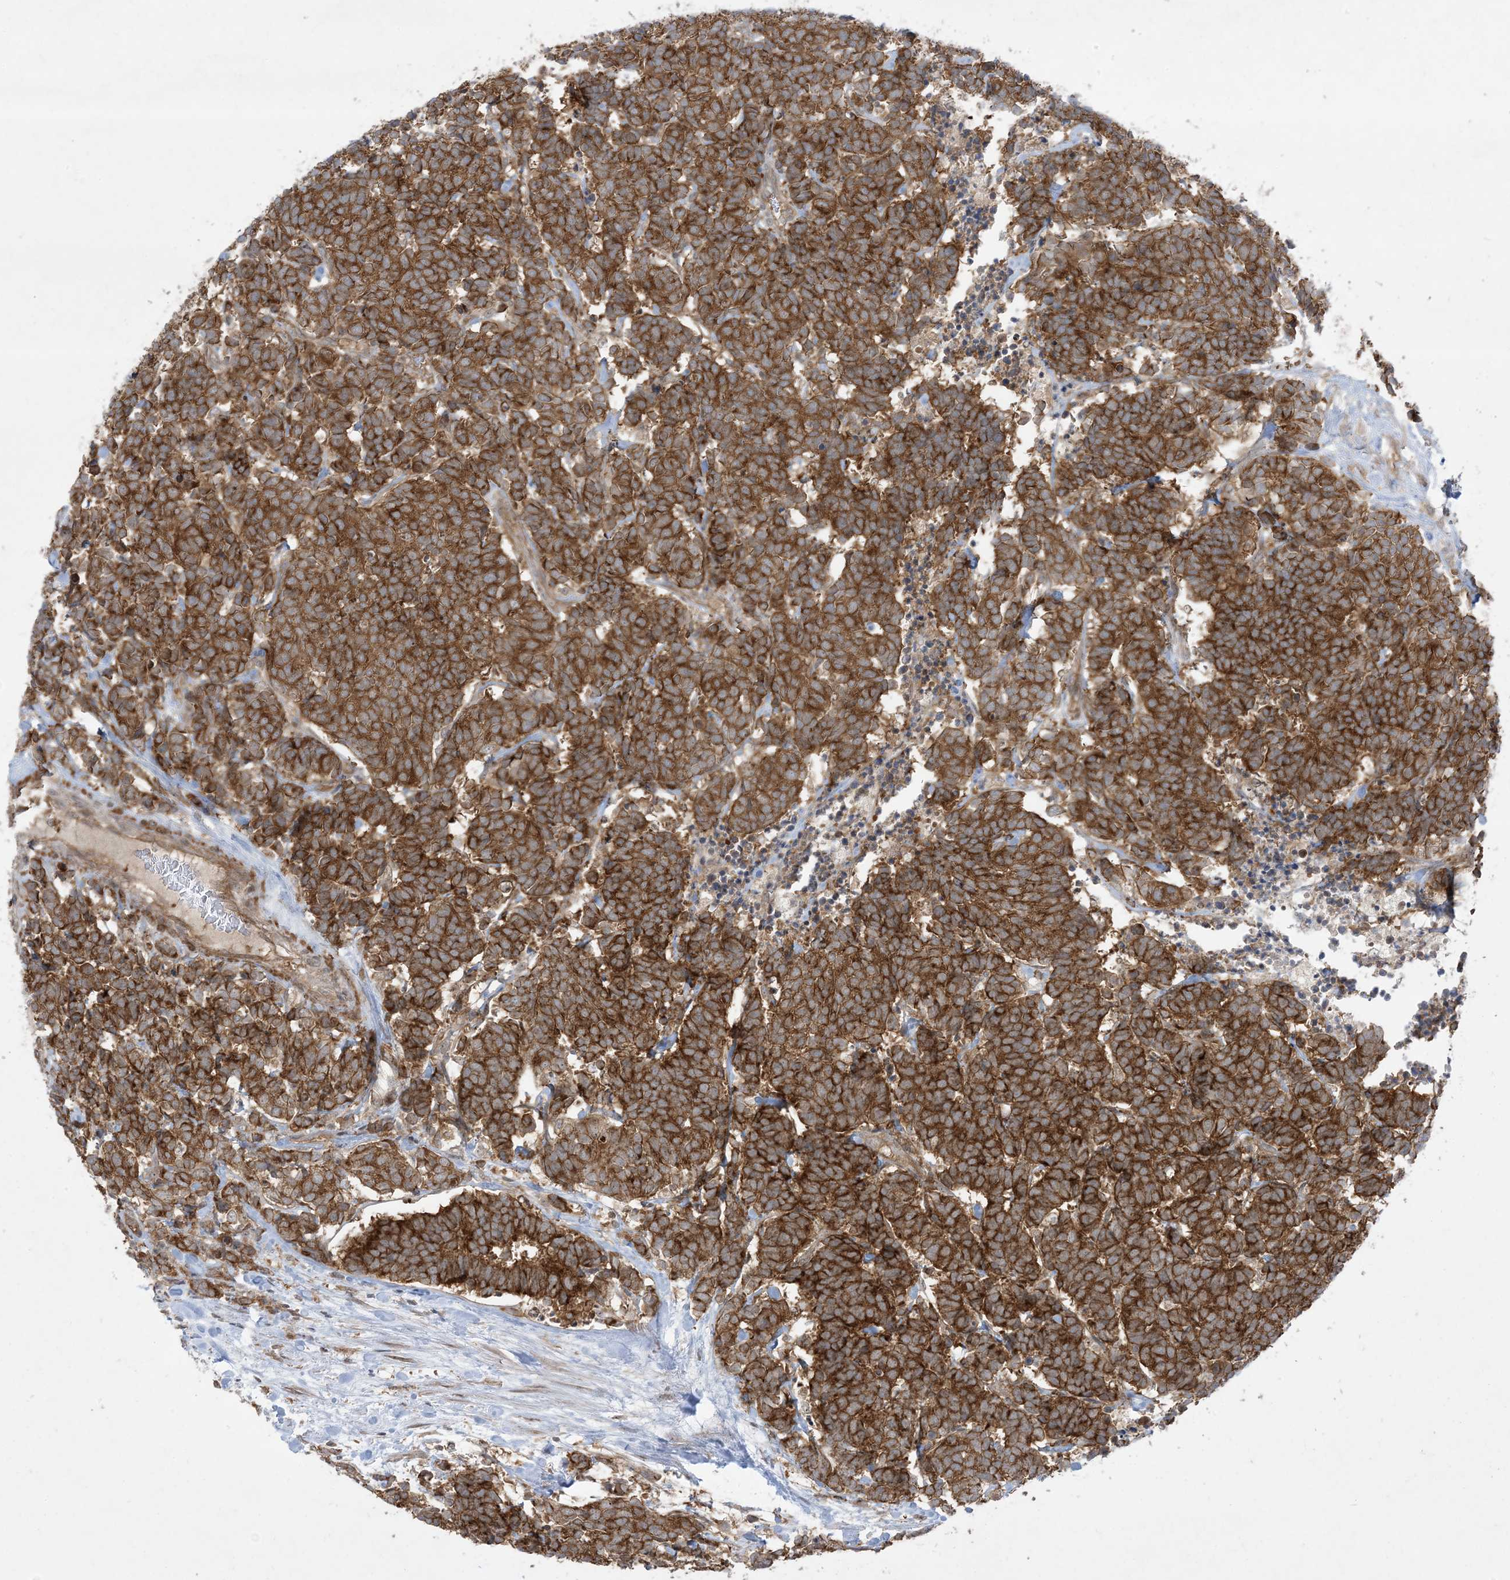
{"staining": {"intensity": "strong", "quantity": ">75%", "location": "cytoplasmic/membranous"}, "tissue": "carcinoid", "cell_type": "Tumor cells", "image_type": "cancer", "snomed": [{"axis": "morphology", "description": "Carcinoma, NOS"}, {"axis": "morphology", "description": "Carcinoid, malignant, NOS"}, {"axis": "topography", "description": "Urinary bladder"}], "caption": "IHC (DAB (3,3'-diaminobenzidine)) staining of human carcinoid displays strong cytoplasmic/membranous protein staining in approximately >75% of tumor cells.", "gene": "SOGA3", "patient": {"sex": "male", "age": 57}}